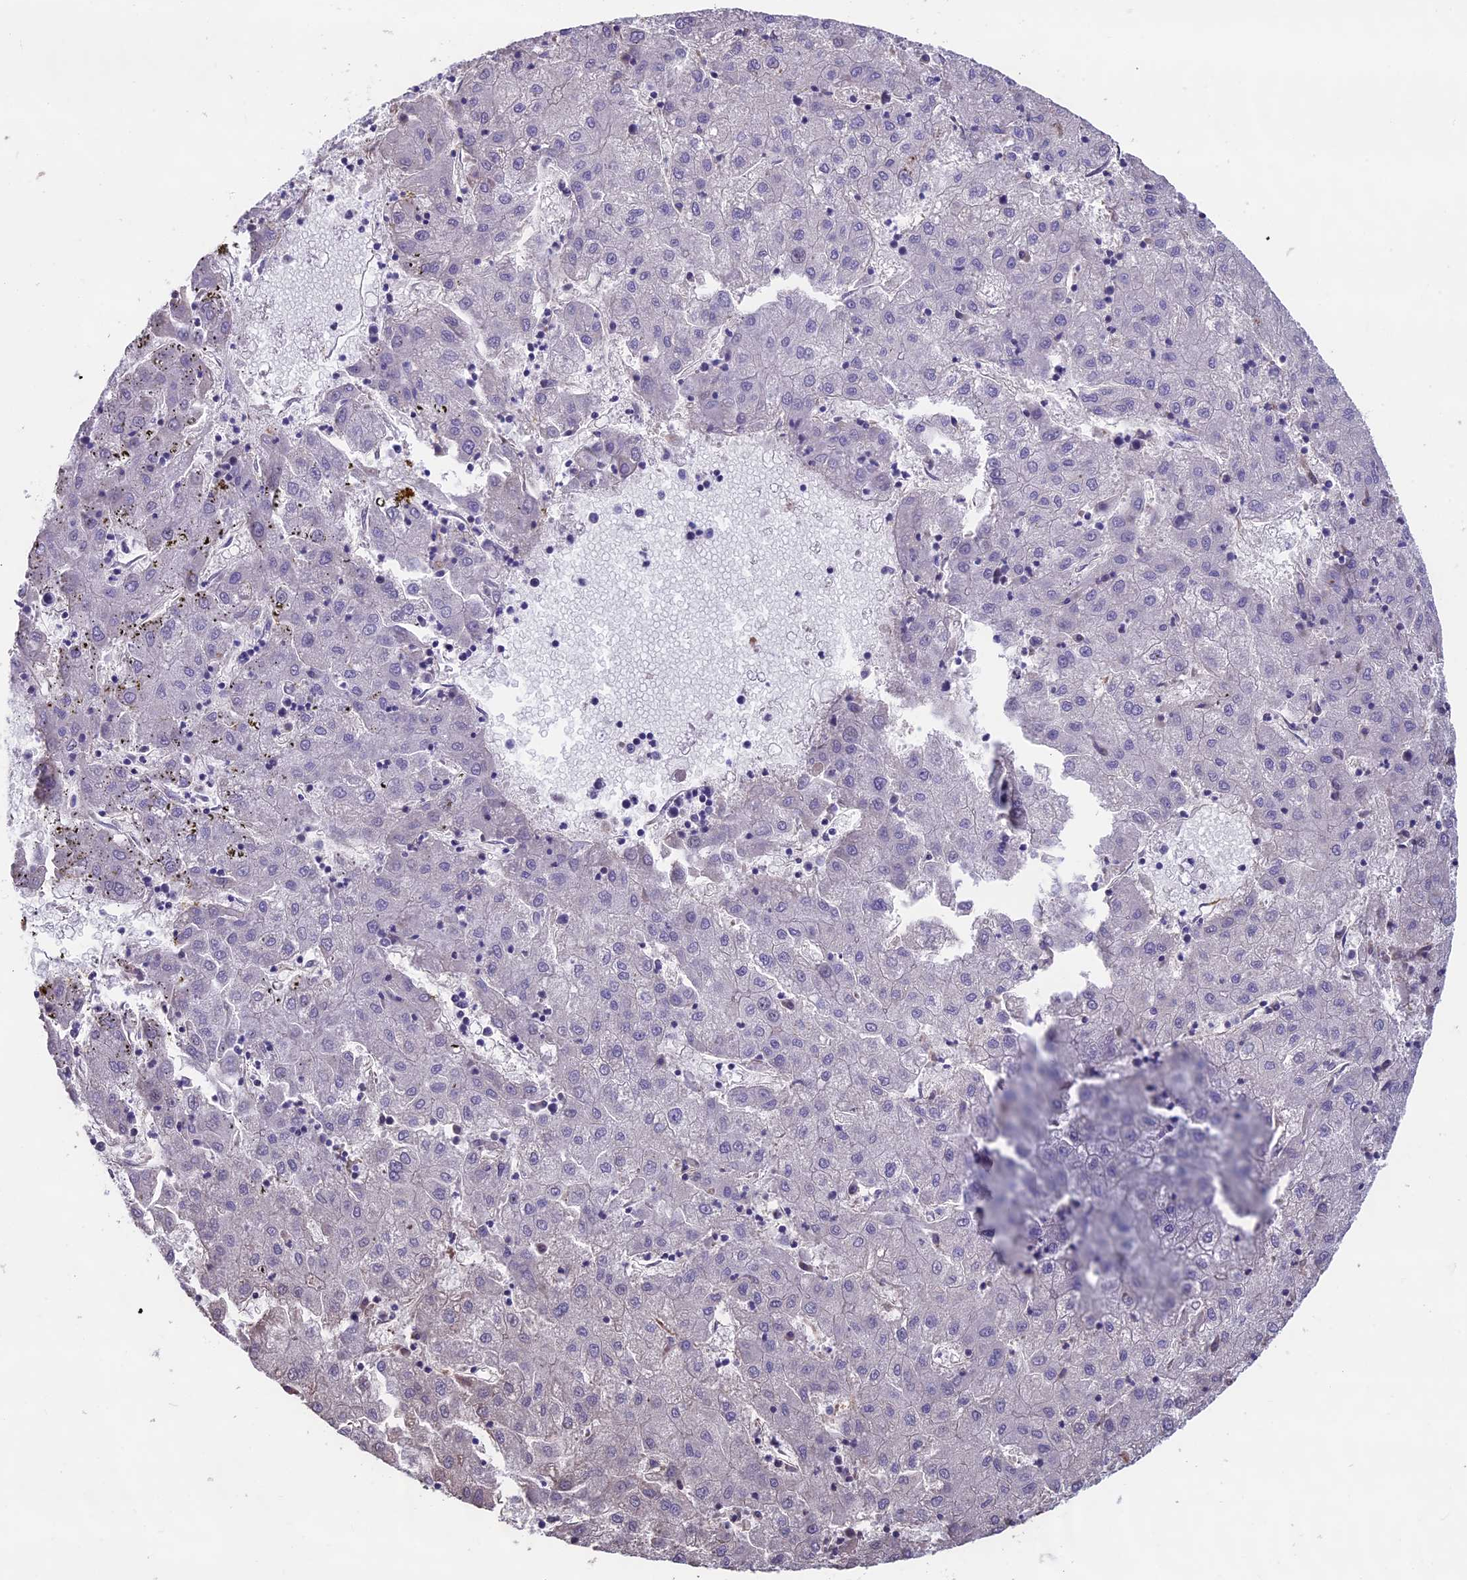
{"staining": {"intensity": "negative", "quantity": "none", "location": "none"}, "tissue": "liver cancer", "cell_type": "Tumor cells", "image_type": "cancer", "snomed": [{"axis": "morphology", "description": "Carcinoma, Hepatocellular, NOS"}, {"axis": "topography", "description": "Liver"}], "caption": "An immunohistochemistry (IHC) photomicrograph of hepatocellular carcinoma (liver) is shown. There is no staining in tumor cells of hepatocellular carcinoma (liver). The staining was performed using DAB to visualize the protein expression in brown, while the nuclei were stained in blue with hematoxylin (Magnification: 20x).", "gene": "SEH1L", "patient": {"sex": "male", "age": 72}}